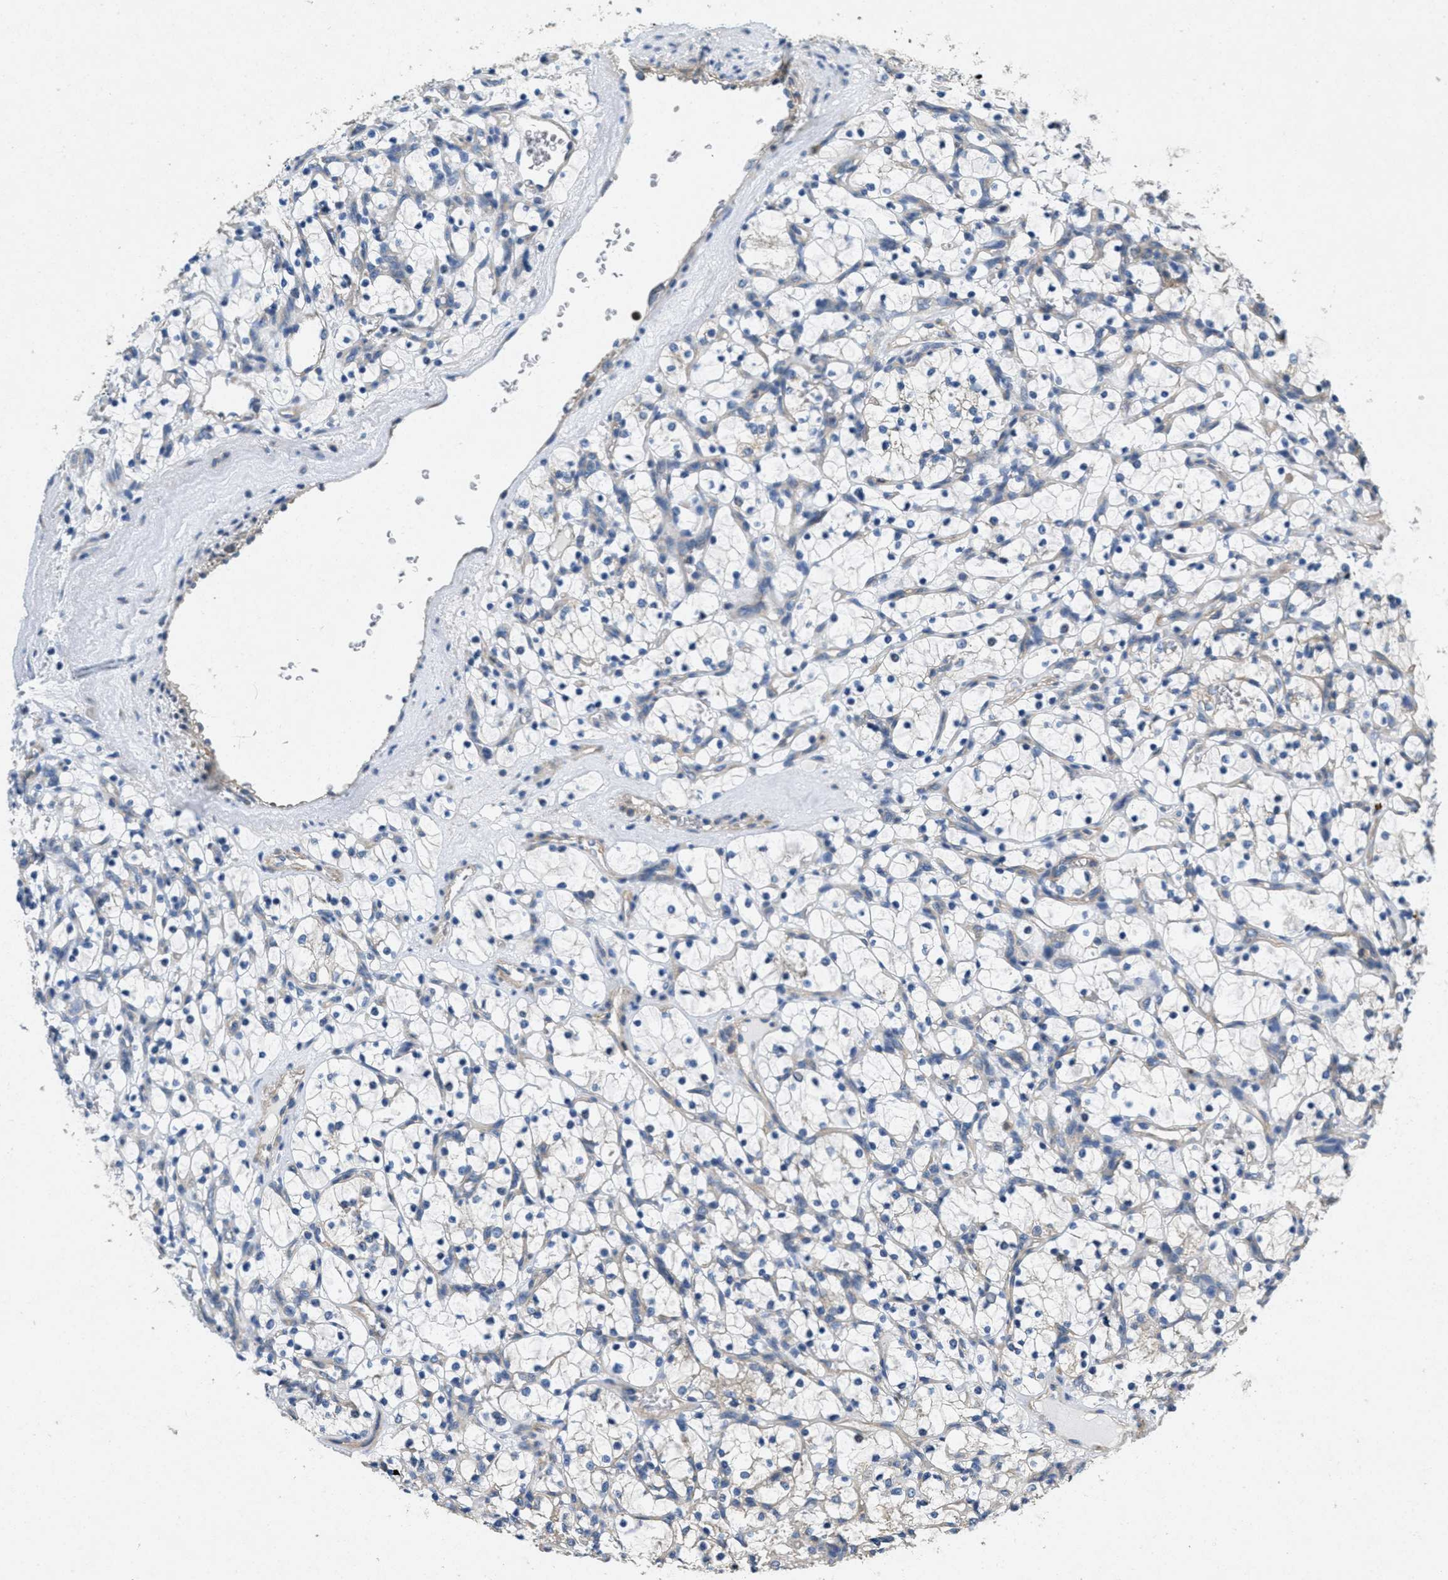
{"staining": {"intensity": "negative", "quantity": "none", "location": "none"}, "tissue": "renal cancer", "cell_type": "Tumor cells", "image_type": "cancer", "snomed": [{"axis": "morphology", "description": "Adenocarcinoma, NOS"}, {"axis": "topography", "description": "Kidney"}], "caption": "The immunohistochemistry (IHC) histopathology image has no significant expression in tumor cells of renal cancer tissue.", "gene": "TOMM70", "patient": {"sex": "female", "age": 69}}